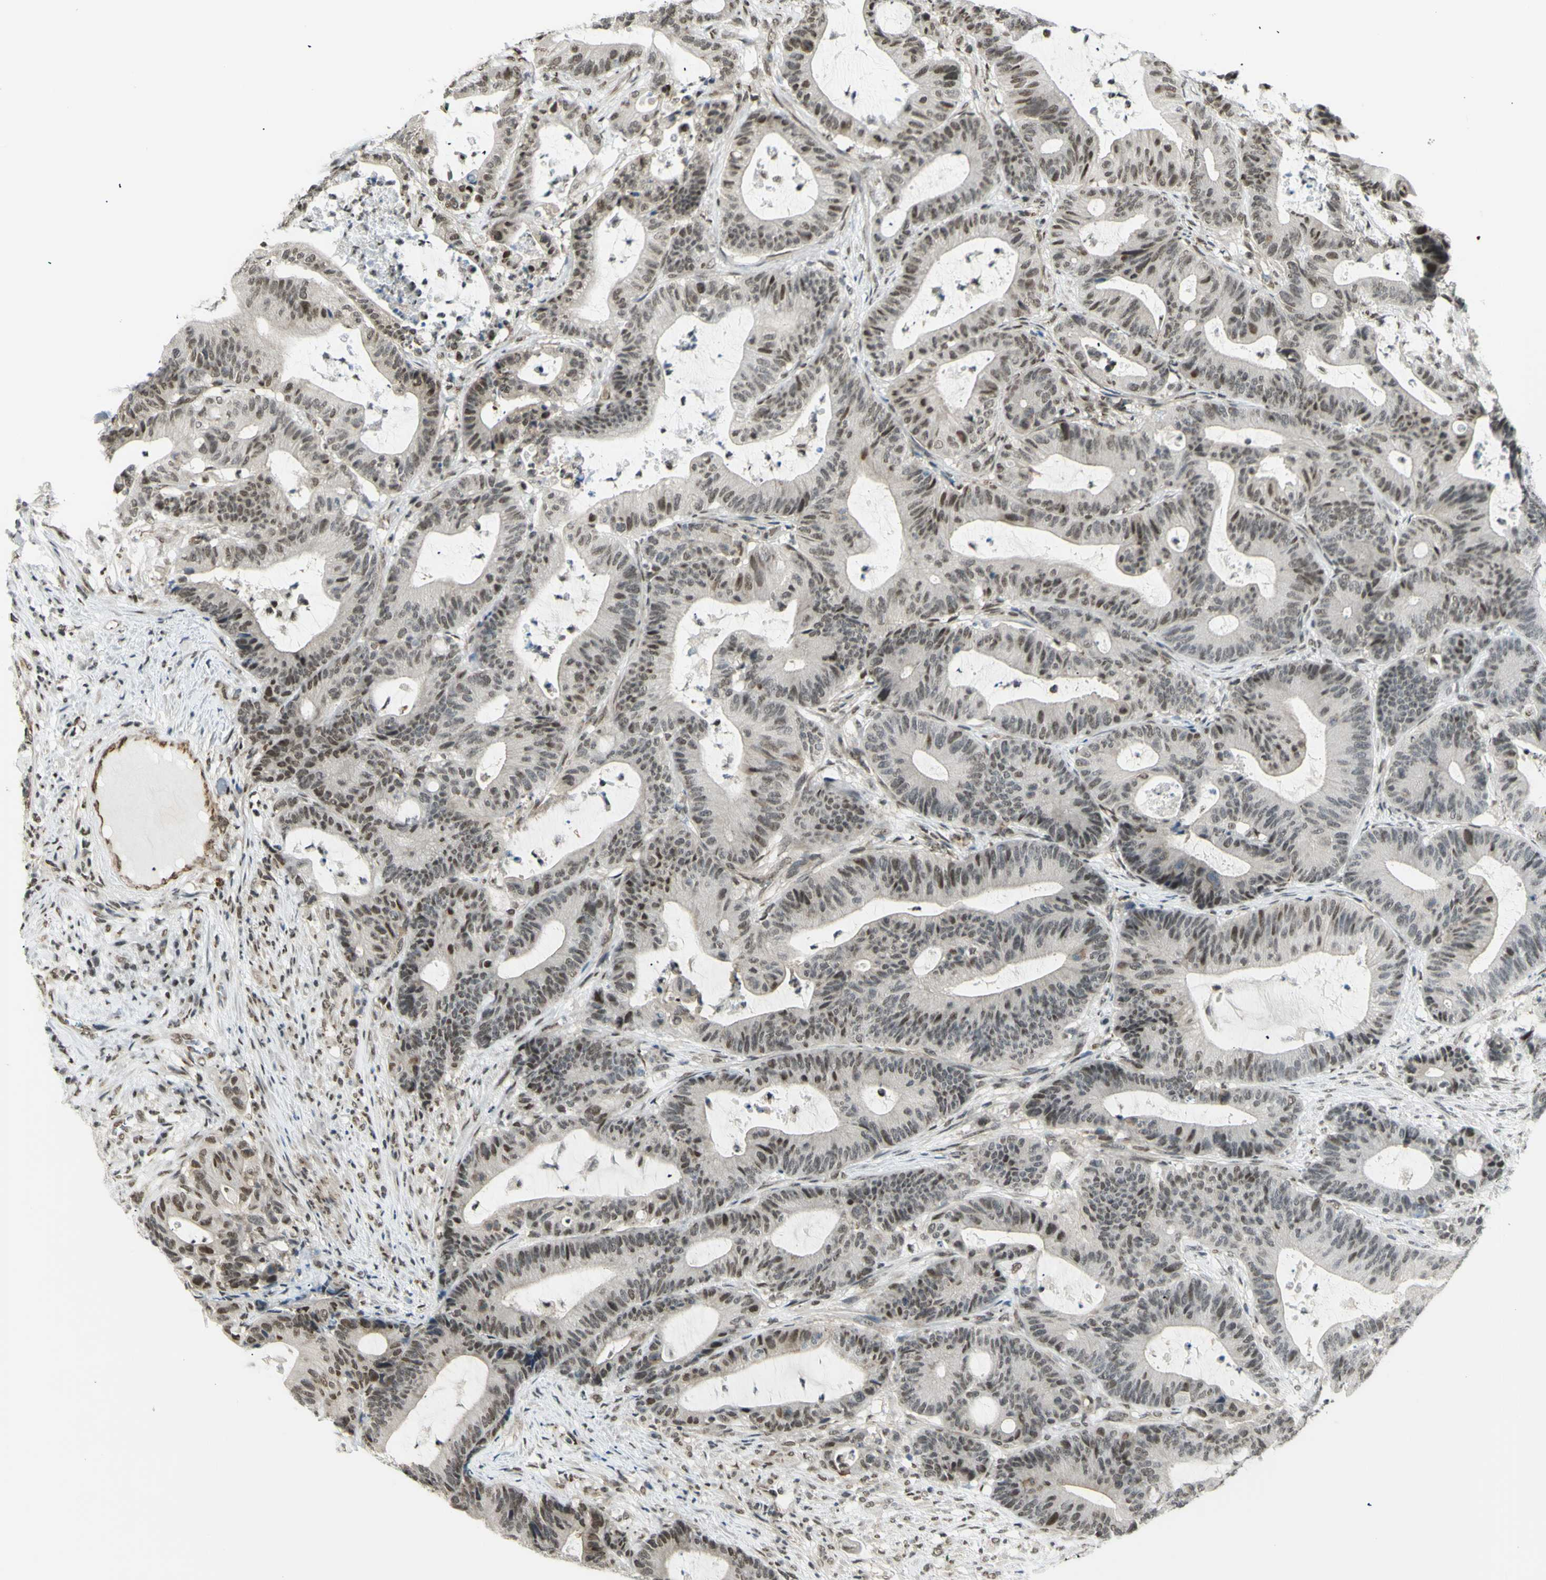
{"staining": {"intensity": "weak", "quantity": ">75%", "location": "nuclear"}, "tissue": "colorectal cancer", "cell_type": "Tumor cells", "image_type": "cancer", "snomed": [{"axis": "morphology", "description": "Adenocarcinoma, NOS"}, {"axis": "topography", "description": "Colon"}], "caption": "Immunohistochemistry histopathology image of human colorectal cancer (adenocarcinoma) stained for a protein (brown), which displays low levels of weak nuclear expression in approximately >75% of tumor cells.", "gene": "ZMYM6", "patient": {"sex": "female", "age": 84}}